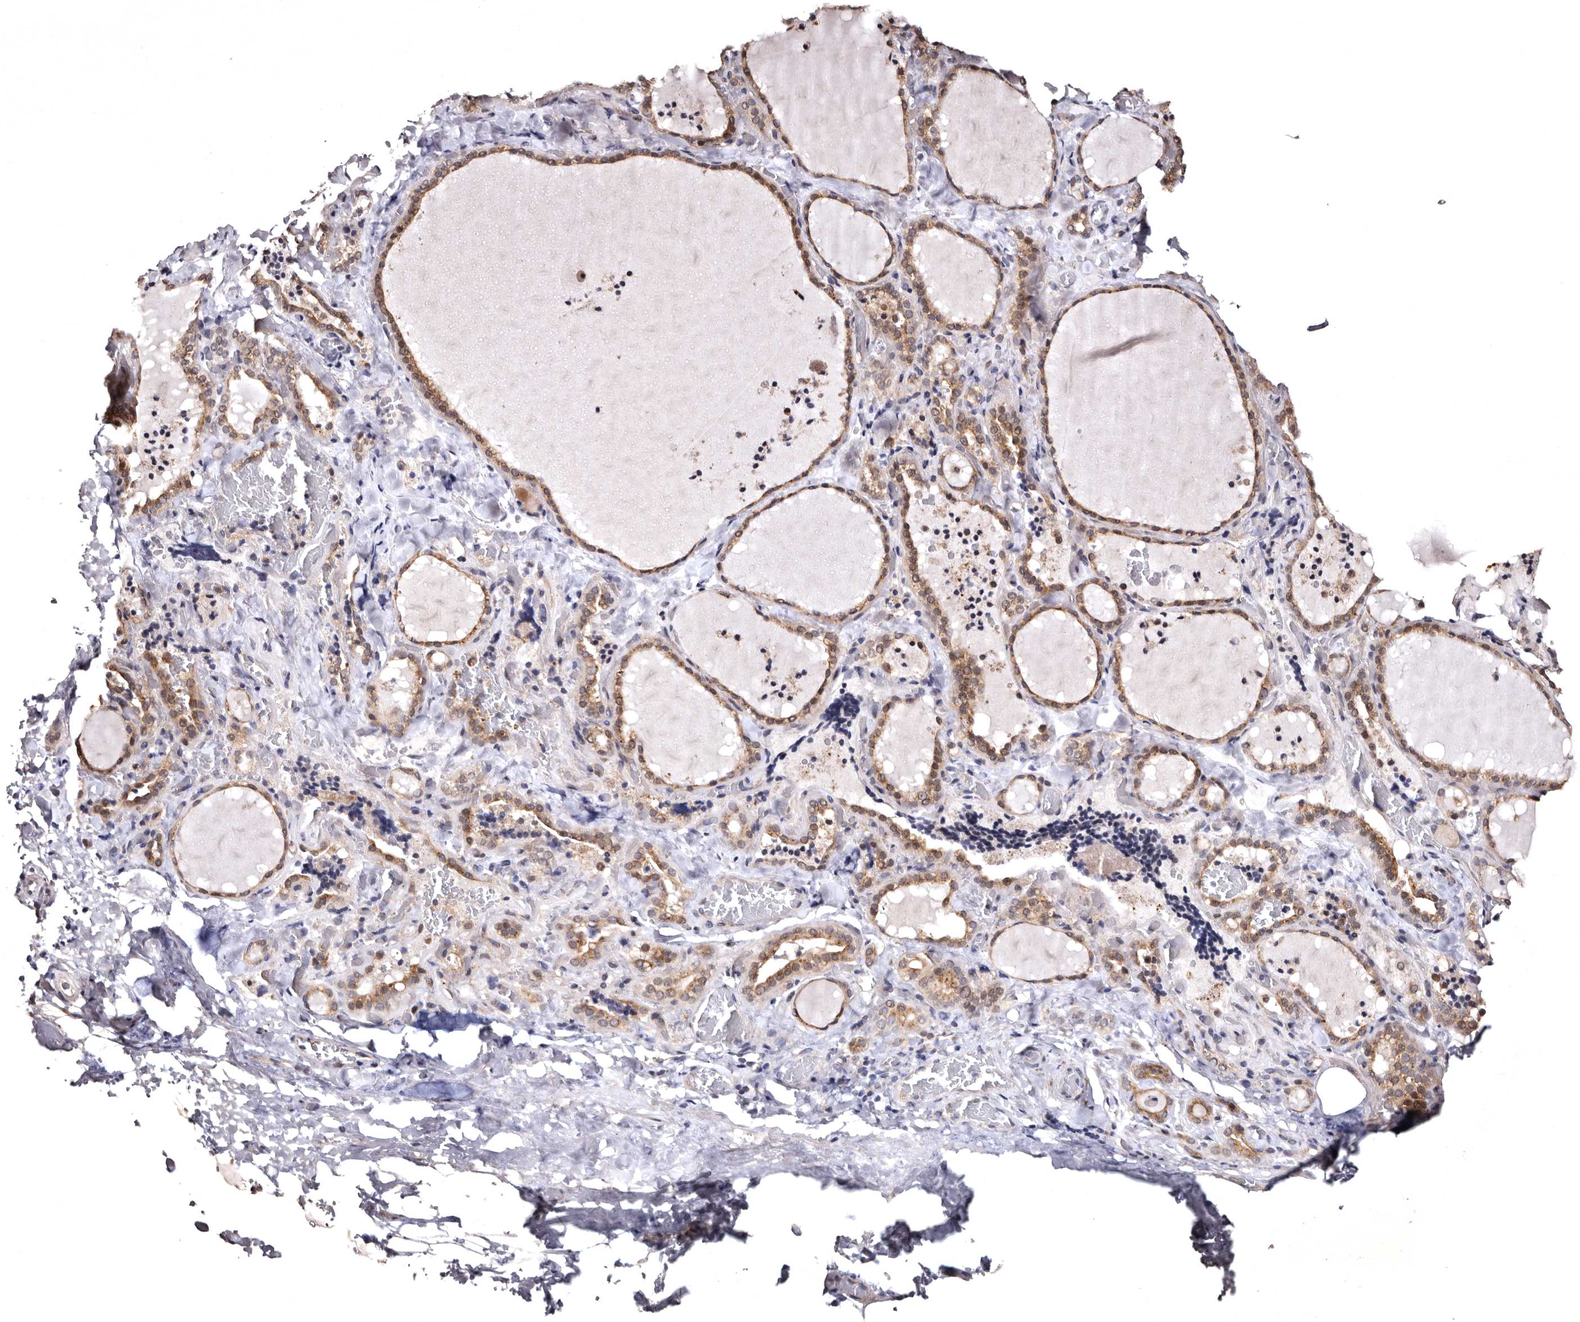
{"staining": {"intensity": "moderate", "quantity": ">75%", "location": "cytoplasmic/membranous"}, "tissue": "thyroid gland", "cell_type": "Glandular cells", "image_type": "normal", "snomed": [{"axis": "morphology", "description": "Normal tissue, NOS"}, {"axis": "topography", "description": "Thyroid gland"}], "caption": "IHC (DAB (3,3'-diaminobenzidine)) staining of unremarkable human thyroid gland demonstrates moderate cytoplasmic/membranous protein expression in about >75% of glandular cells. The protein of interest is stained brown, and the nuclei are stained in blue (DAB (3,3'-diaminobenzidine) IHC with brightfield microscopy, high magnification).", "gene": "FAM91A1", "patient": {"sex": "female", "age": 22}}